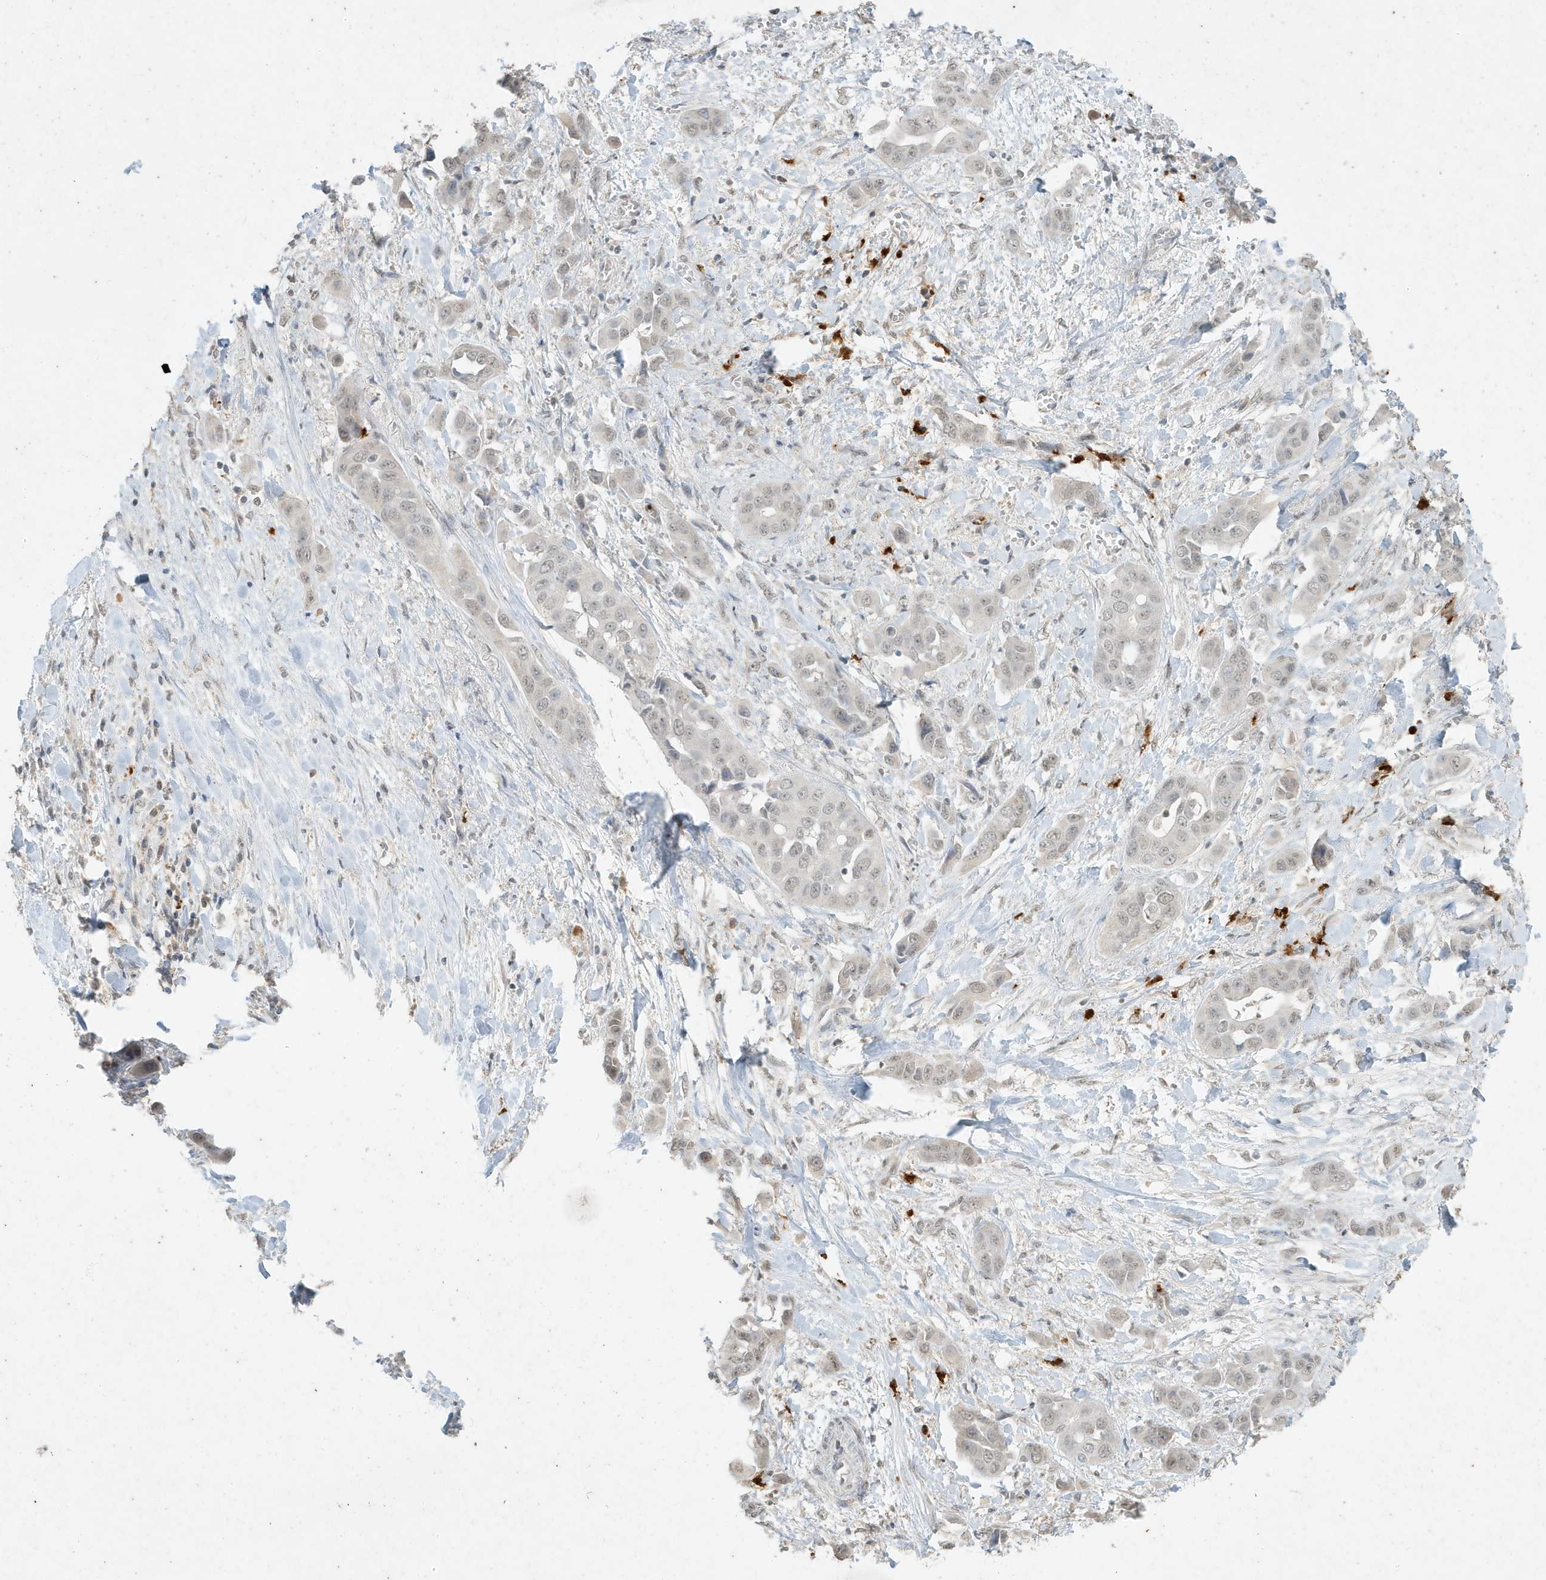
{"staining": {"intensity": "weak", "quantity": "<25%", "location": "nuclear"}, "tissue": "liver cancer", "cell_type": "Tumor cells", "image_type": "cancer", "snomed": [{"axis": "morphology", "description": "Cholangiocarcinoma"}, {"axis": "topography", "description": "Liver"}], "caption": "High magnification brightfield microscopy of cholangiocarcinoma (liver) stained with DAB (brown) and counterstained with hematoxylin (blue): tumor cells show no significant staining.", "gene": "DEFA1", "patient": {"sex": "female", "age": 52}}